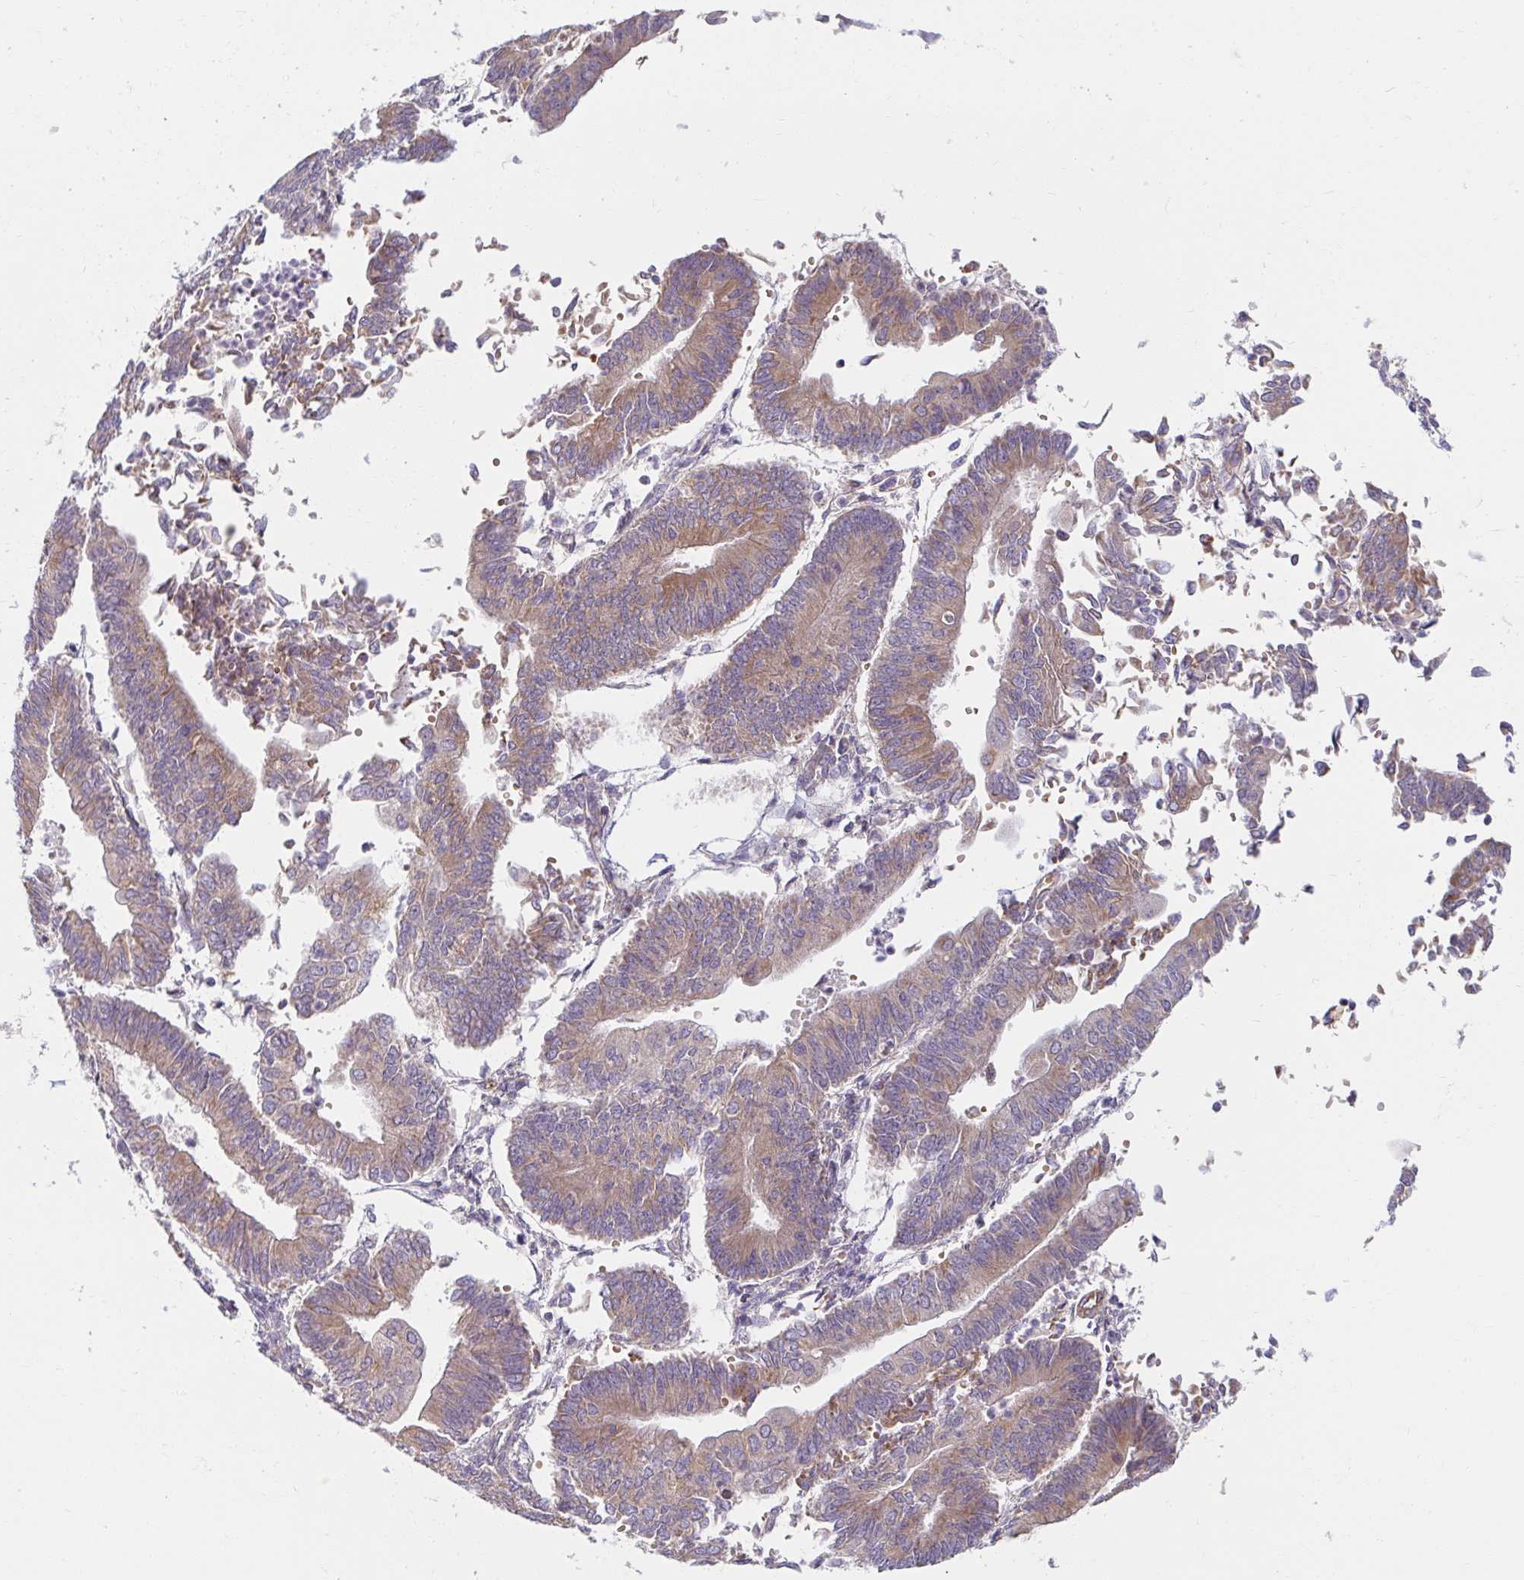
{"staining": {"intensity": "weak", "quantity": ">75%", "location": "cytoplasmic/membranous"}, "tissue": "endometrial cancer", "cell_type": "Tumor cells", "image_type": "cancer", "snomed": [{"axis": "morphology", "description": "Adenocarcinoma, NOS"}, {"axis": "topography", "description": "Endometrium"}], "caption": "This histopathology image exhibits immunohistochemistry (IHC) staining of human endometrial adenocarcinoma, with low weak cytoplasmic/membranous expression in approximately >75% of tumor cells.", "gene": "SKP2", "patient": {"sex": "female", "age": 65}}